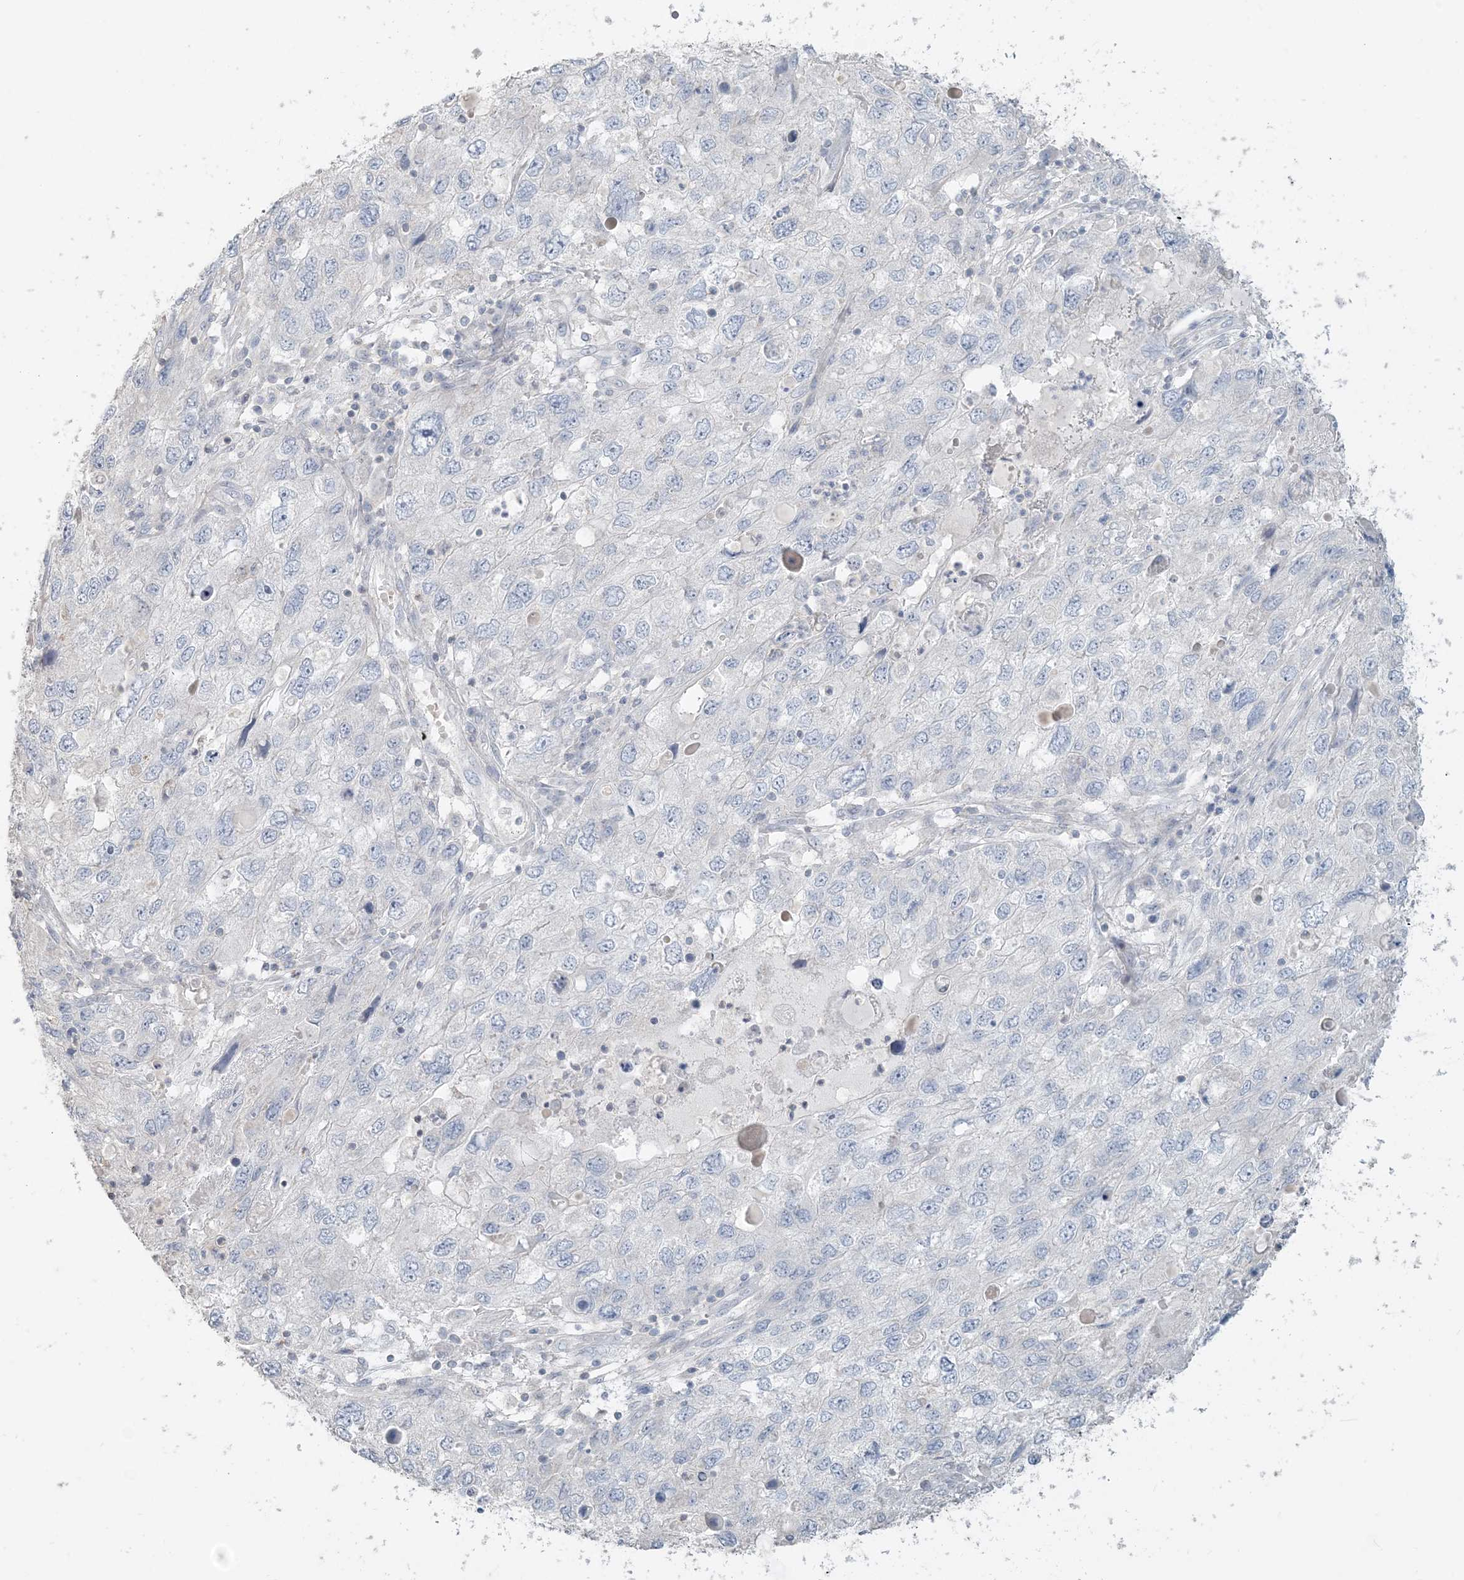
{"staining": {"intensity": "negative", "quantity": "none", "location": "none"}, "tissue": "endometrial cancer", "cell_type": "Tumor cells", "image_type": "cancer", "snomed": [{"axis": "morphology", "description": "Adenocarcinoma, NOS"}, {"axis": "topography", "description": "Endometrium"}], "caption": "Photomicrograph shows no protein staining in tumor cells of adenocarcinoma (endometrial) tissue.", "gene": "NPHS2", "patient": {"sex": "female", "age": 49}}